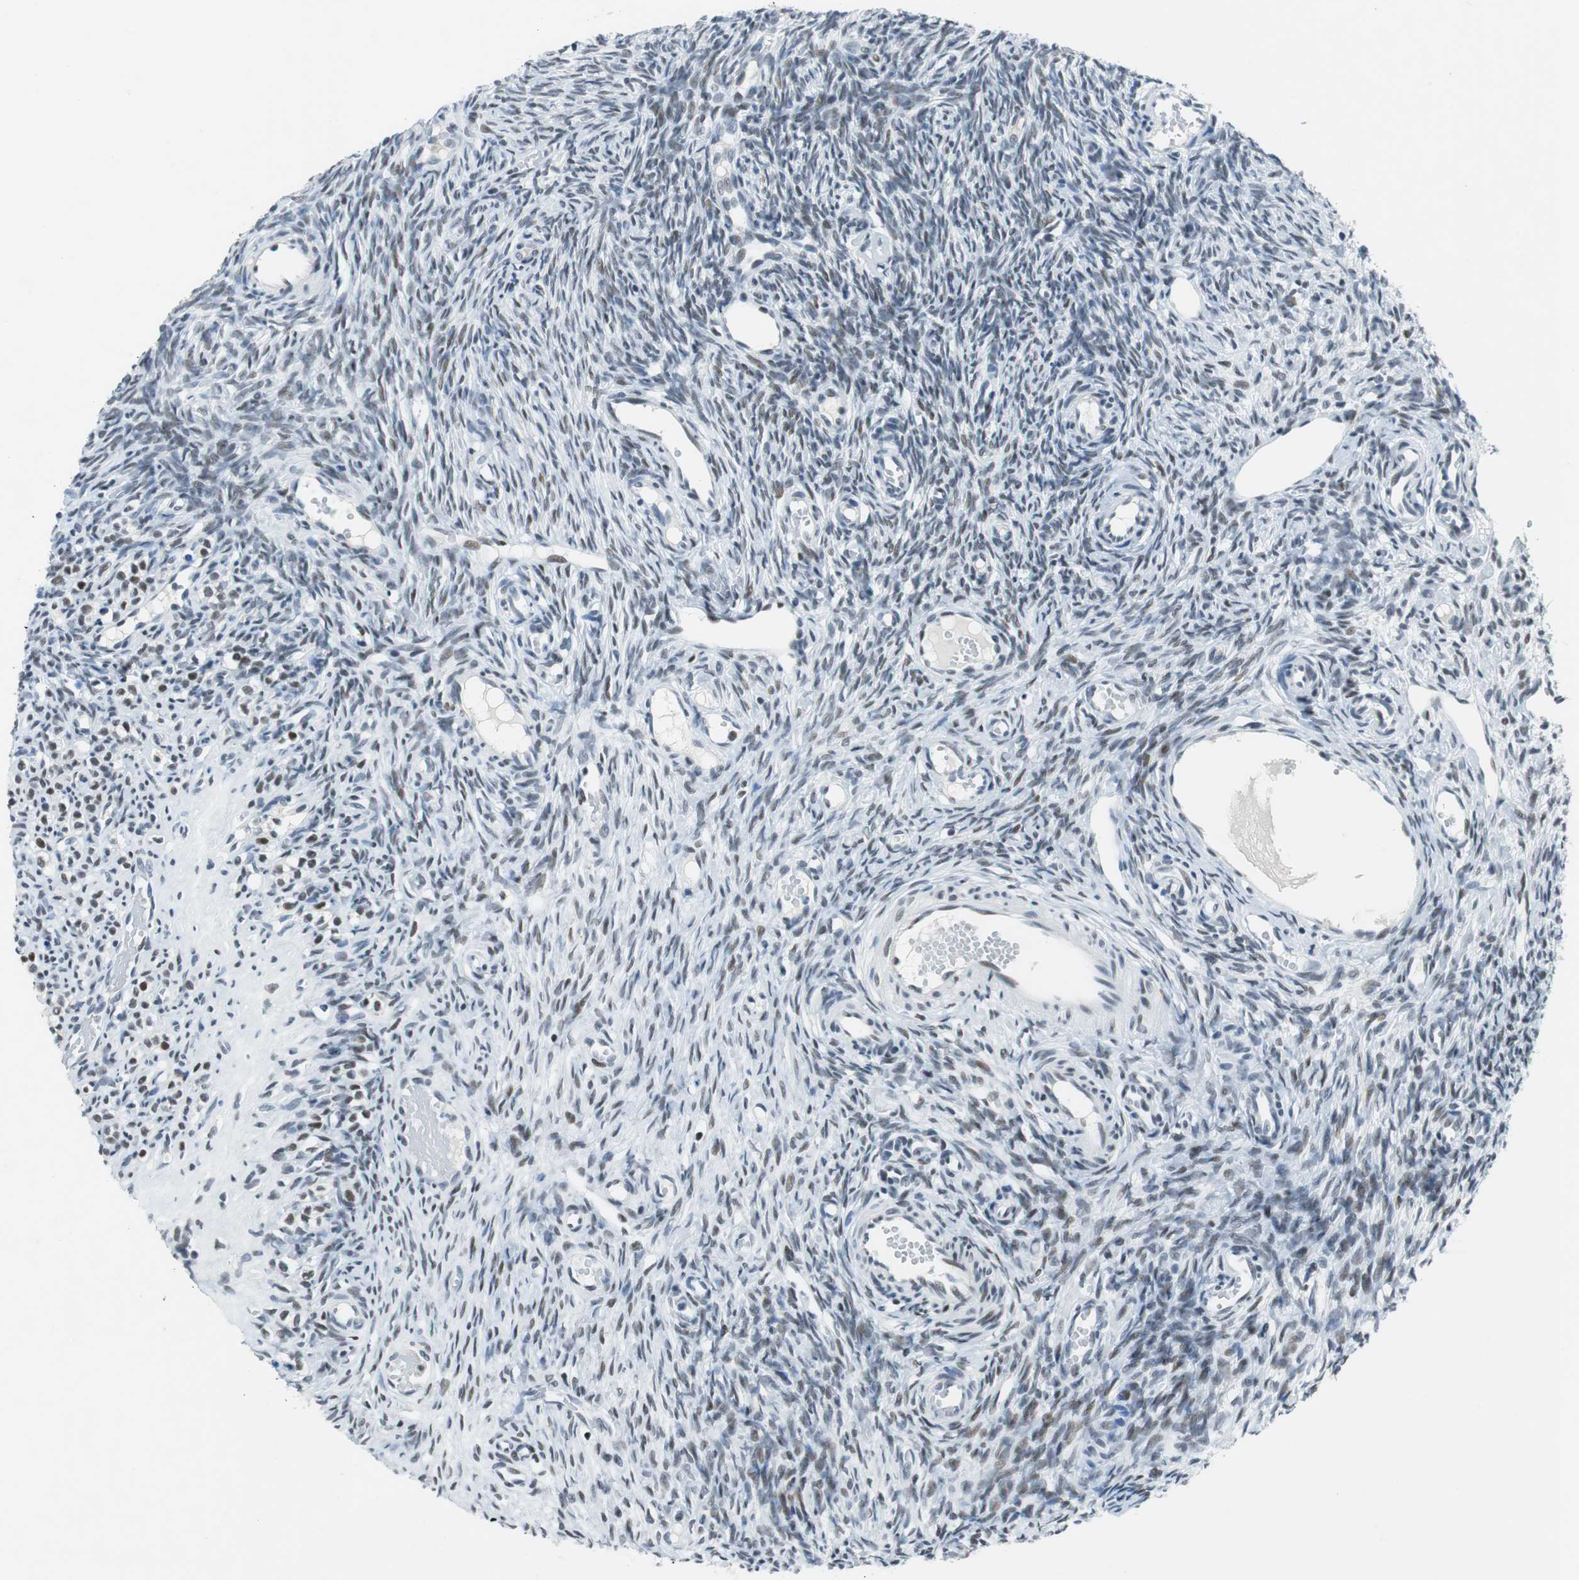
{"staining": {"intensity": "weak", "quantity": "<25%", "location": "nuclear"}, "tissue": "ovary", "cell_type": "Ovarian stroma cells", "image_type": "normal", "snomed": [{"axis": "morphology", "description": "Normal tissue, NOS"}, {"axis": "topography", "description": "Ovary"}], "caption": "The micrograph demonstrates no staining of ovarian stroma cells in benign ovary.", "gene": "HDAC3", "patient": {"sex": "female", "age": 35}}